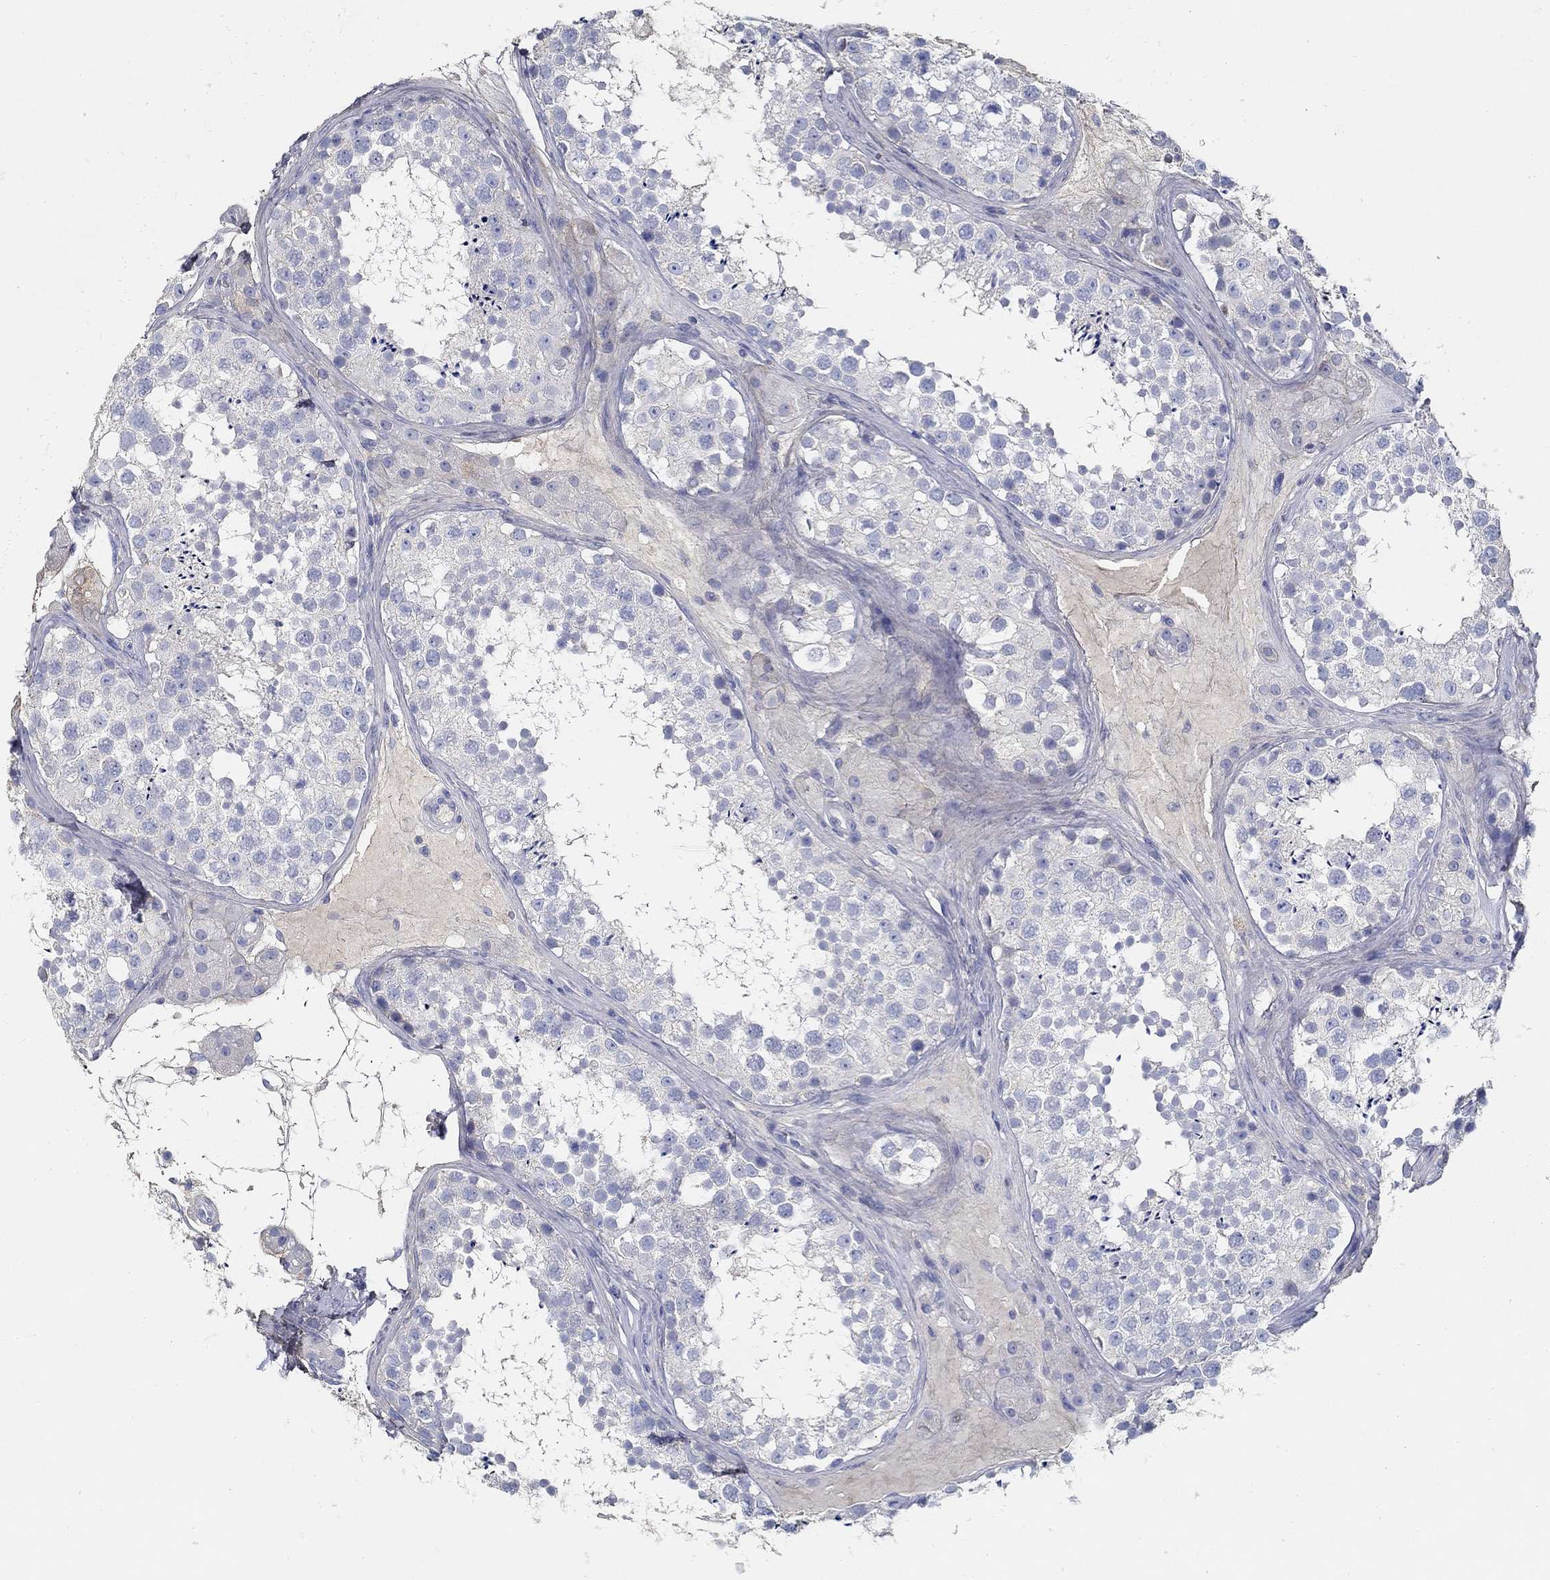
{"staining": {"intensity": "negative", "quantity": "none", "location": "none"}, "tissue": "testis", "cell_type": "Cells in seminiferous ducts", "image_type": "normal", "snomed": [{"axis": "morphology", "description": "Normal tissue, NOS"}, {"axis": "topography", "description": "Testis"}], "caption": "This is an IHC photomicrograph of benign testis. There is no positivity in cells in seminiferous ducts.", "gene": "TGFBI", "patient": {"sex": "male", "age": 41}}